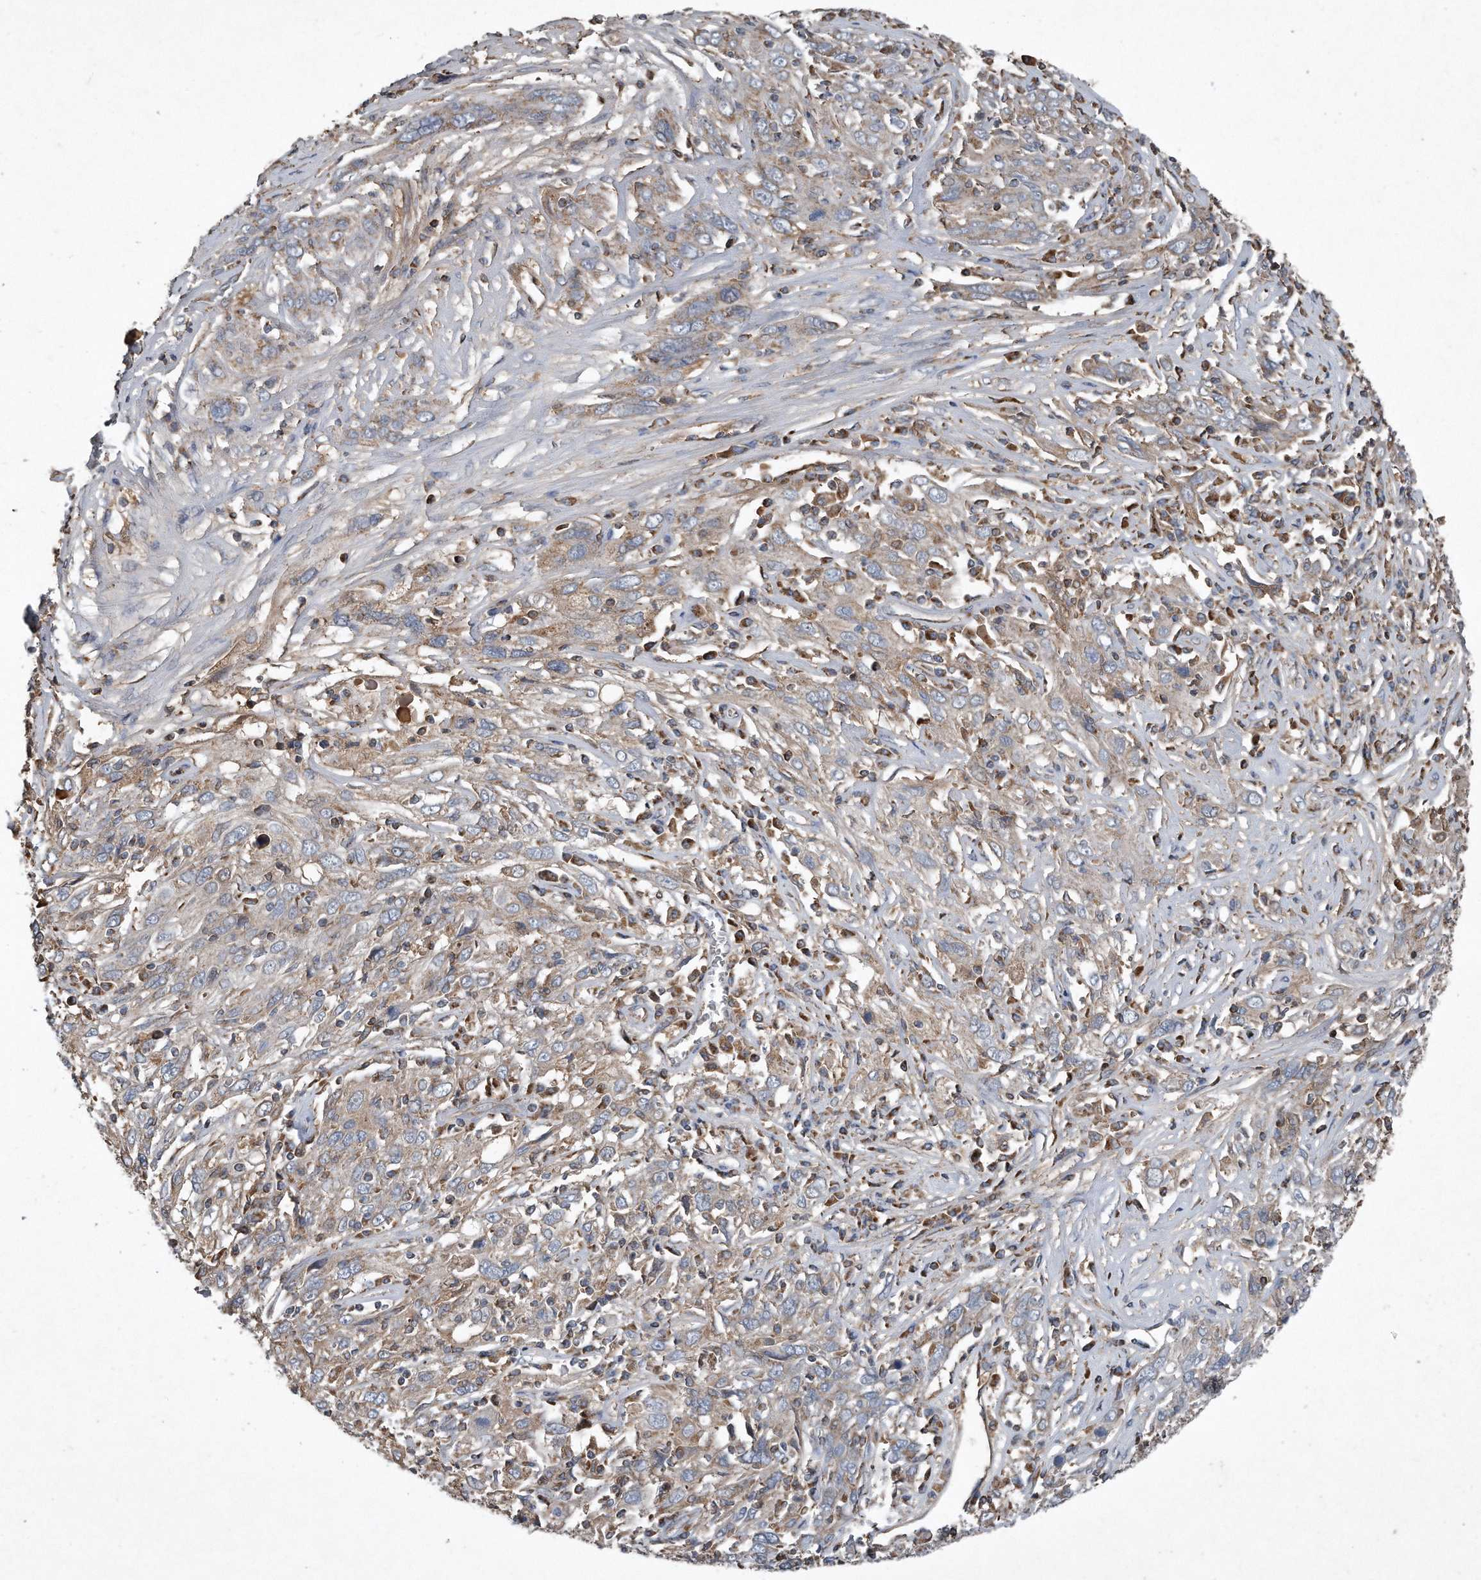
{"staining": {"intensity": "weak", "quantity": "<25%", "location": "cytoplasmic/membranous"}, "tissue": "cervical cancer", "cell_type": "Tumor cells", "image_type": "cancer", "snomed": [{"axis": "morphology", "description": "Squamous cell carcinoma, NOS"}, {"axis": "topography", "description": "Cervix"}], "caption": "The immunohistochemistry (IHC) histopathology image has no significant positivity in tumor cells of cervical cancer tissue.", "gene": "SDHA", "patient": {"sex": "female", "age": 46}}